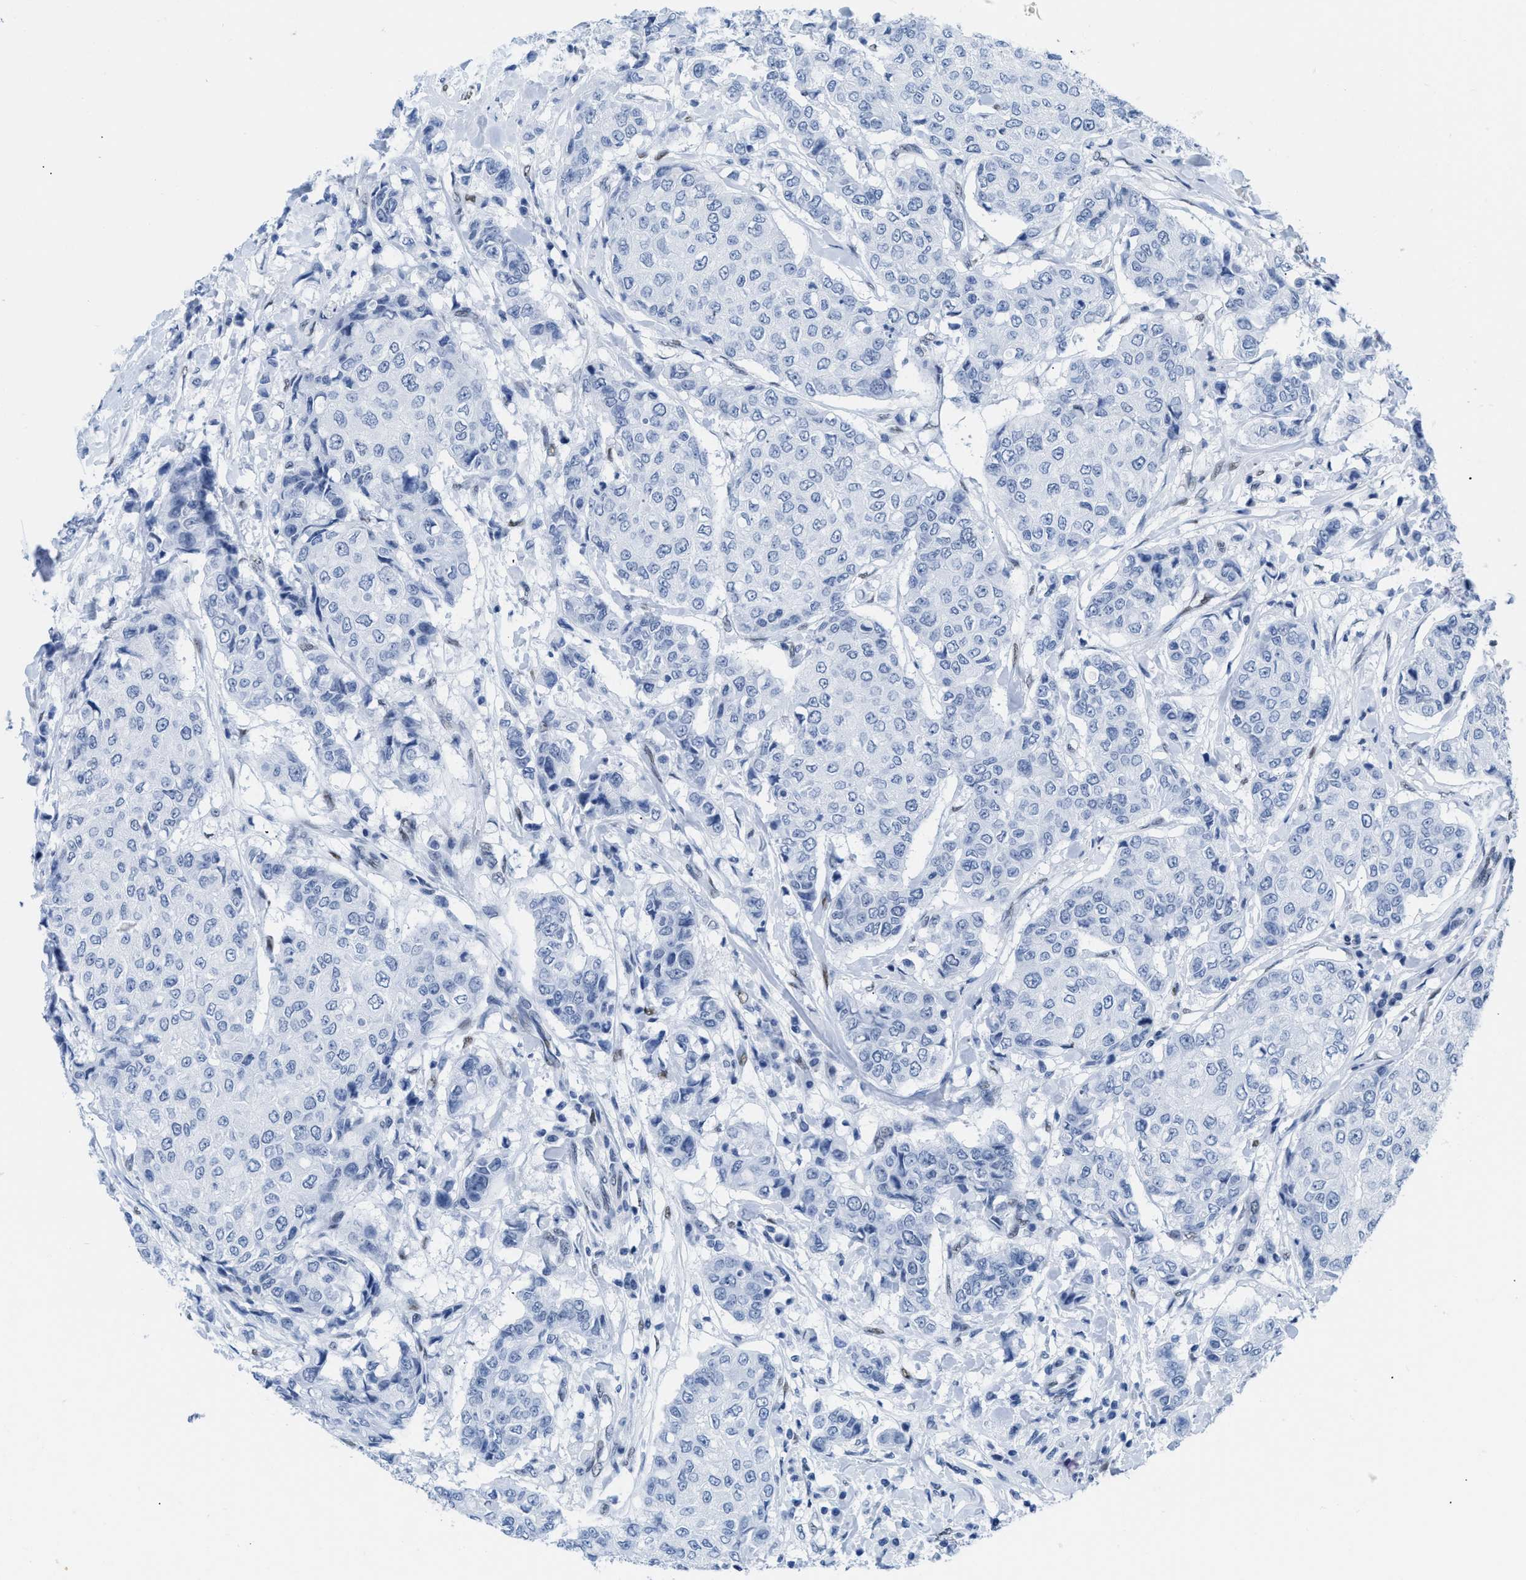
{"staining": {"intensity": "negative", "quantity": "none", "location": "none"}, "tissue": "breast cancer", "cell_type": "Tumor cells", "image_type": "cancer", "snomed": [{"axis": "morphology", "description": "Duct carcinoma"}, {"axis": "topography", "description": "Breast"}], "caption": "The histopathology image demonstrates no significant positivity in tumor cells of breast invasive ductal carcinoma.", "gene": "CTBP1", "patient": {"sex": "female", "age": 27}}